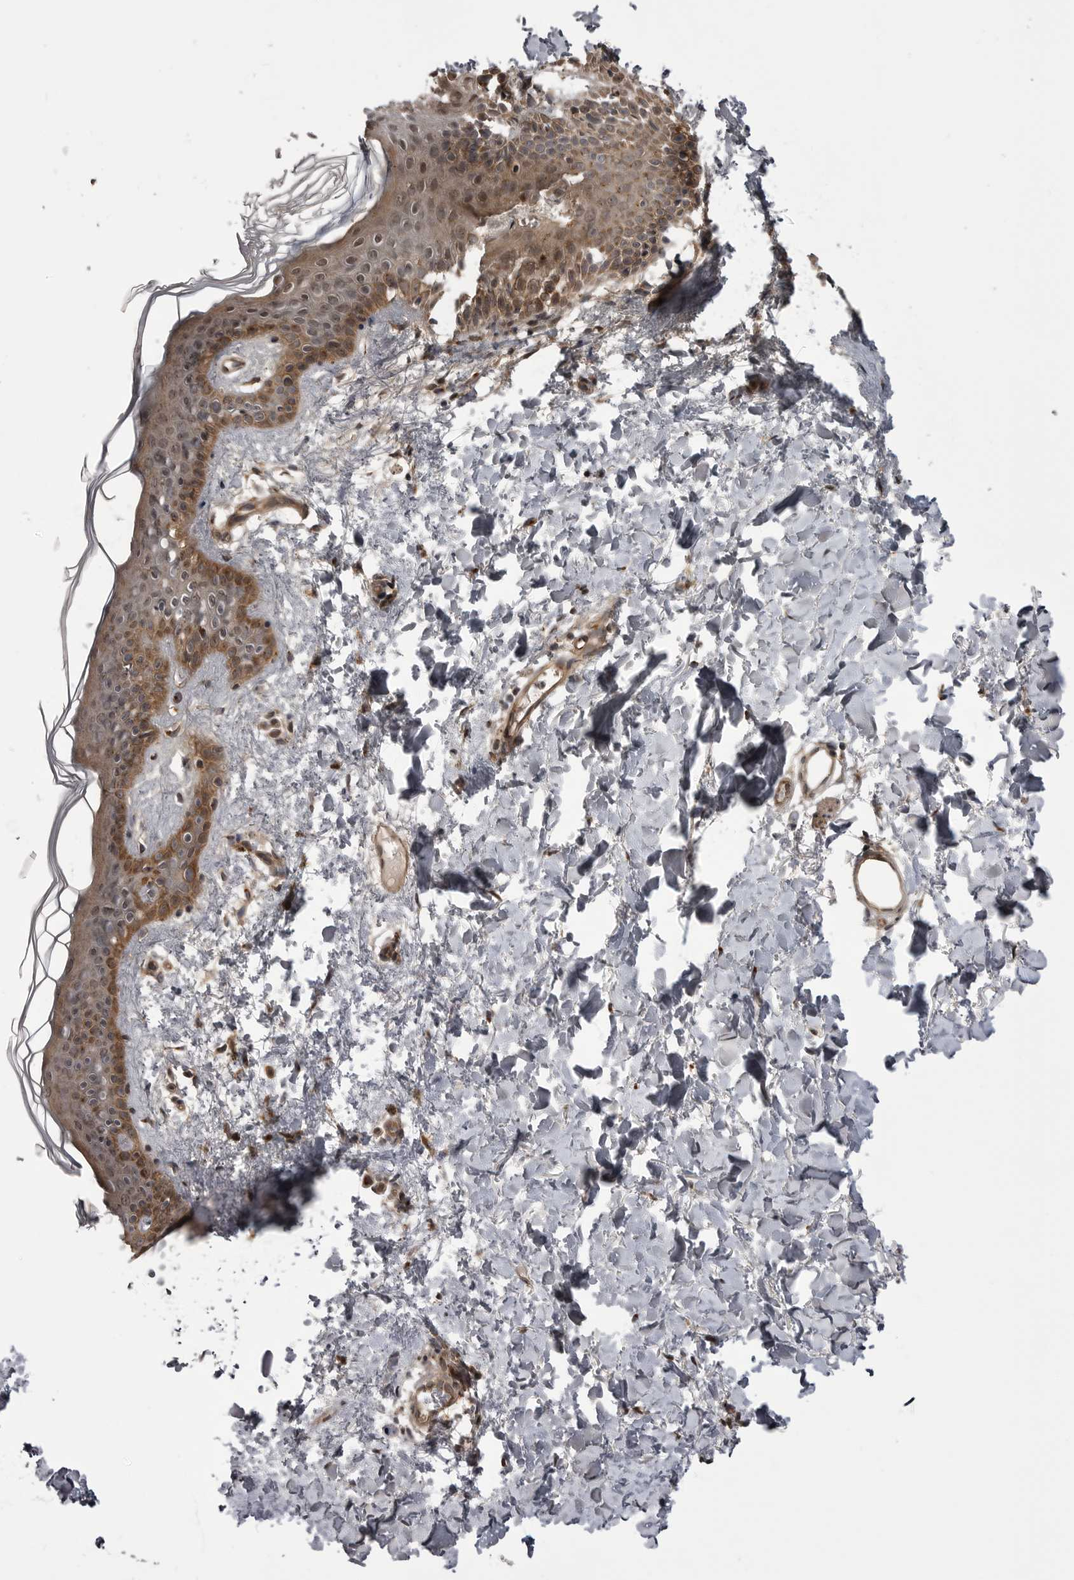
{"staining": {"intensity": "moderate", "quantity": ">75%", "location": "cytoplasmic/membranous"}, "tissue": "skin", "cell_type": "Fibroblasts", "image_type": "normal", "snomed": [{"axis": "morphology", "description": "Normal tissue, NOS"}, {"axis": "topography", "description": "Skin"}], "caption": "Immunohistochemical staining of unremarkable human skin reveals moderate cytoplasmic/membranous protein positivity in approximately >75% of fibroblasts. (DAB (3,3'-diaminobenzidine) = brown stain, brightfield microscopy at high magnification).", "gene": "PDCL", "patient": {"sex": "female", "age": 46}}